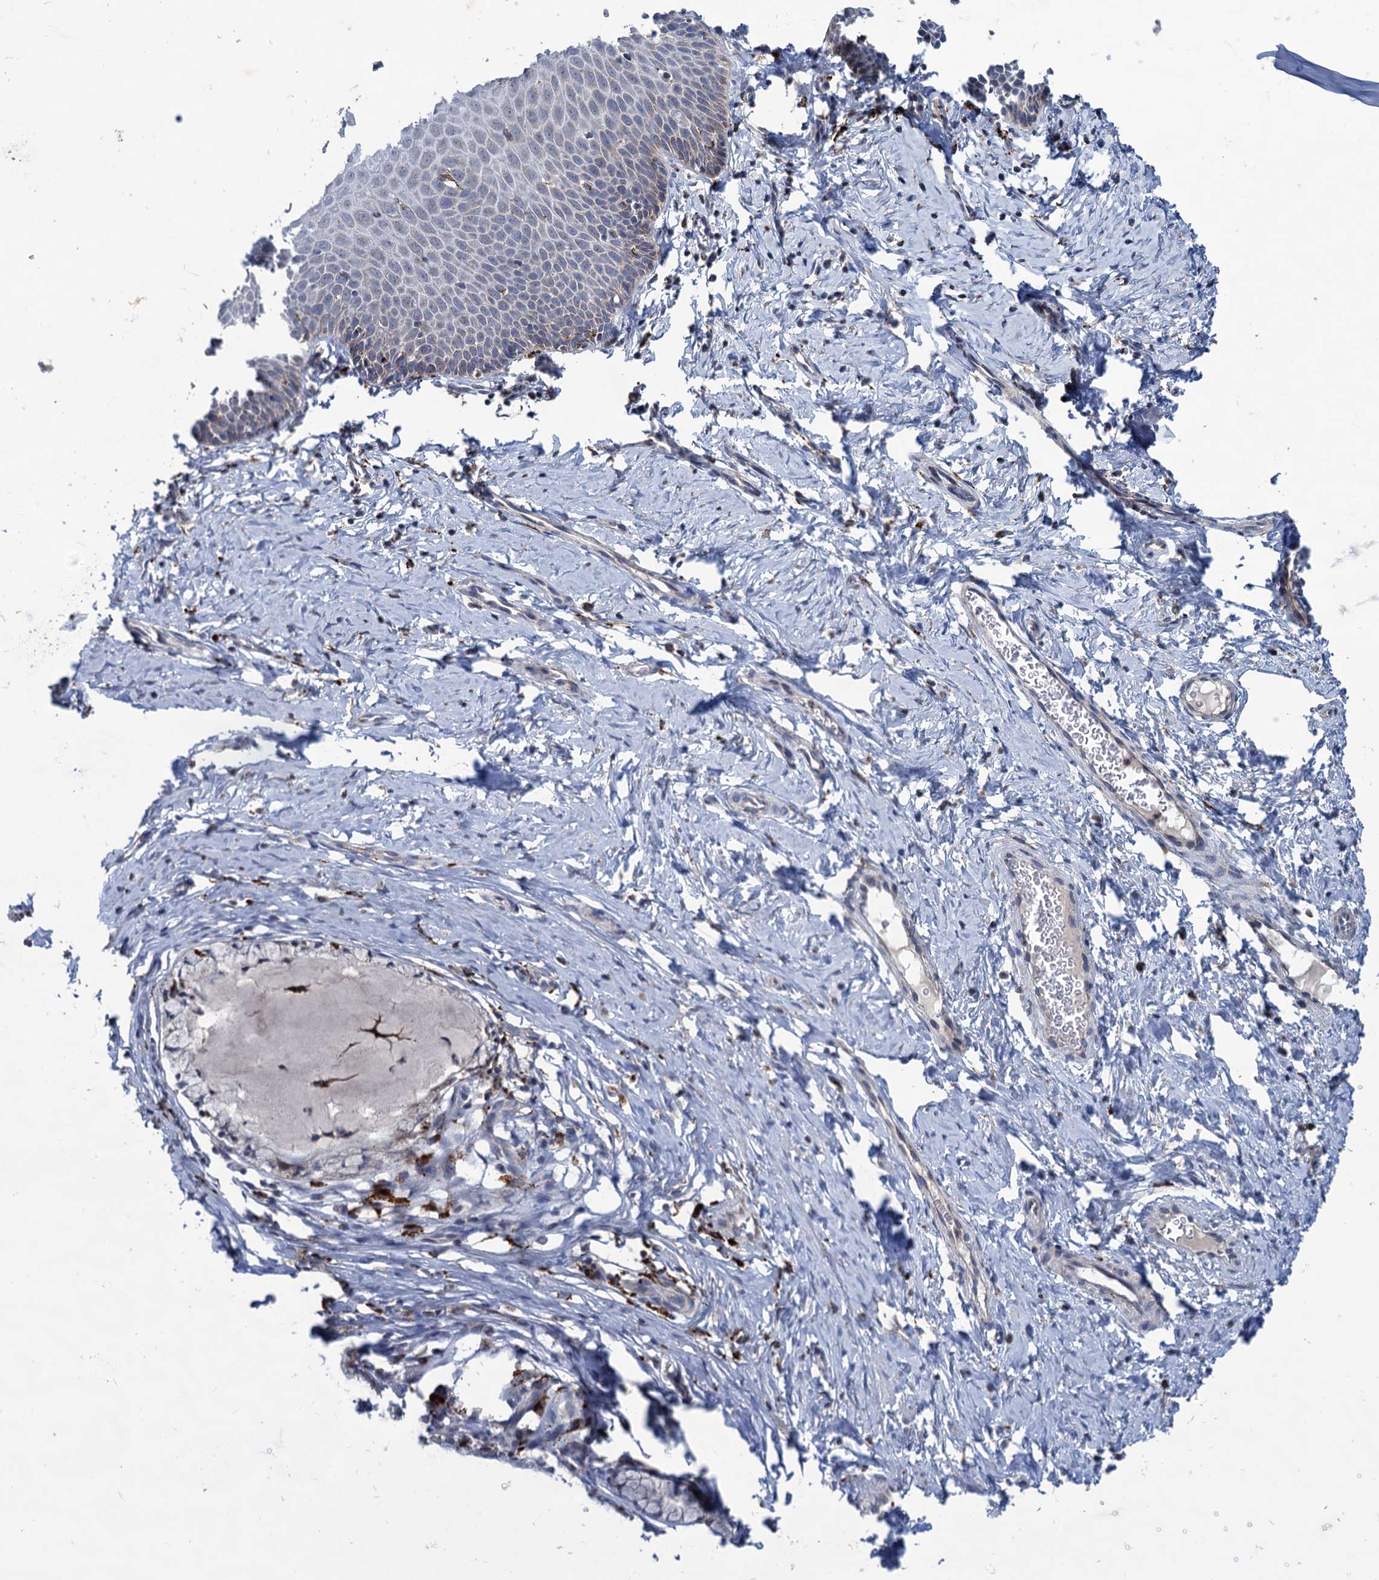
{"staining": {"intensity": "negative", "quantity": "none", "location": "none"}, "tissue": "cervix", "cell_type": "Glandular cells", "image_type": "normal", "snomed": [{"axis": "morphology", "description": "Normal tissue, NOS"}, {"axis": "topography", "description": "Cervix"}], "caption": "Glandular cells show no significant protein staining in unremarkable cervix.", "gene": "ANKS3", "patient": {"sex": "female", "age": 36}}